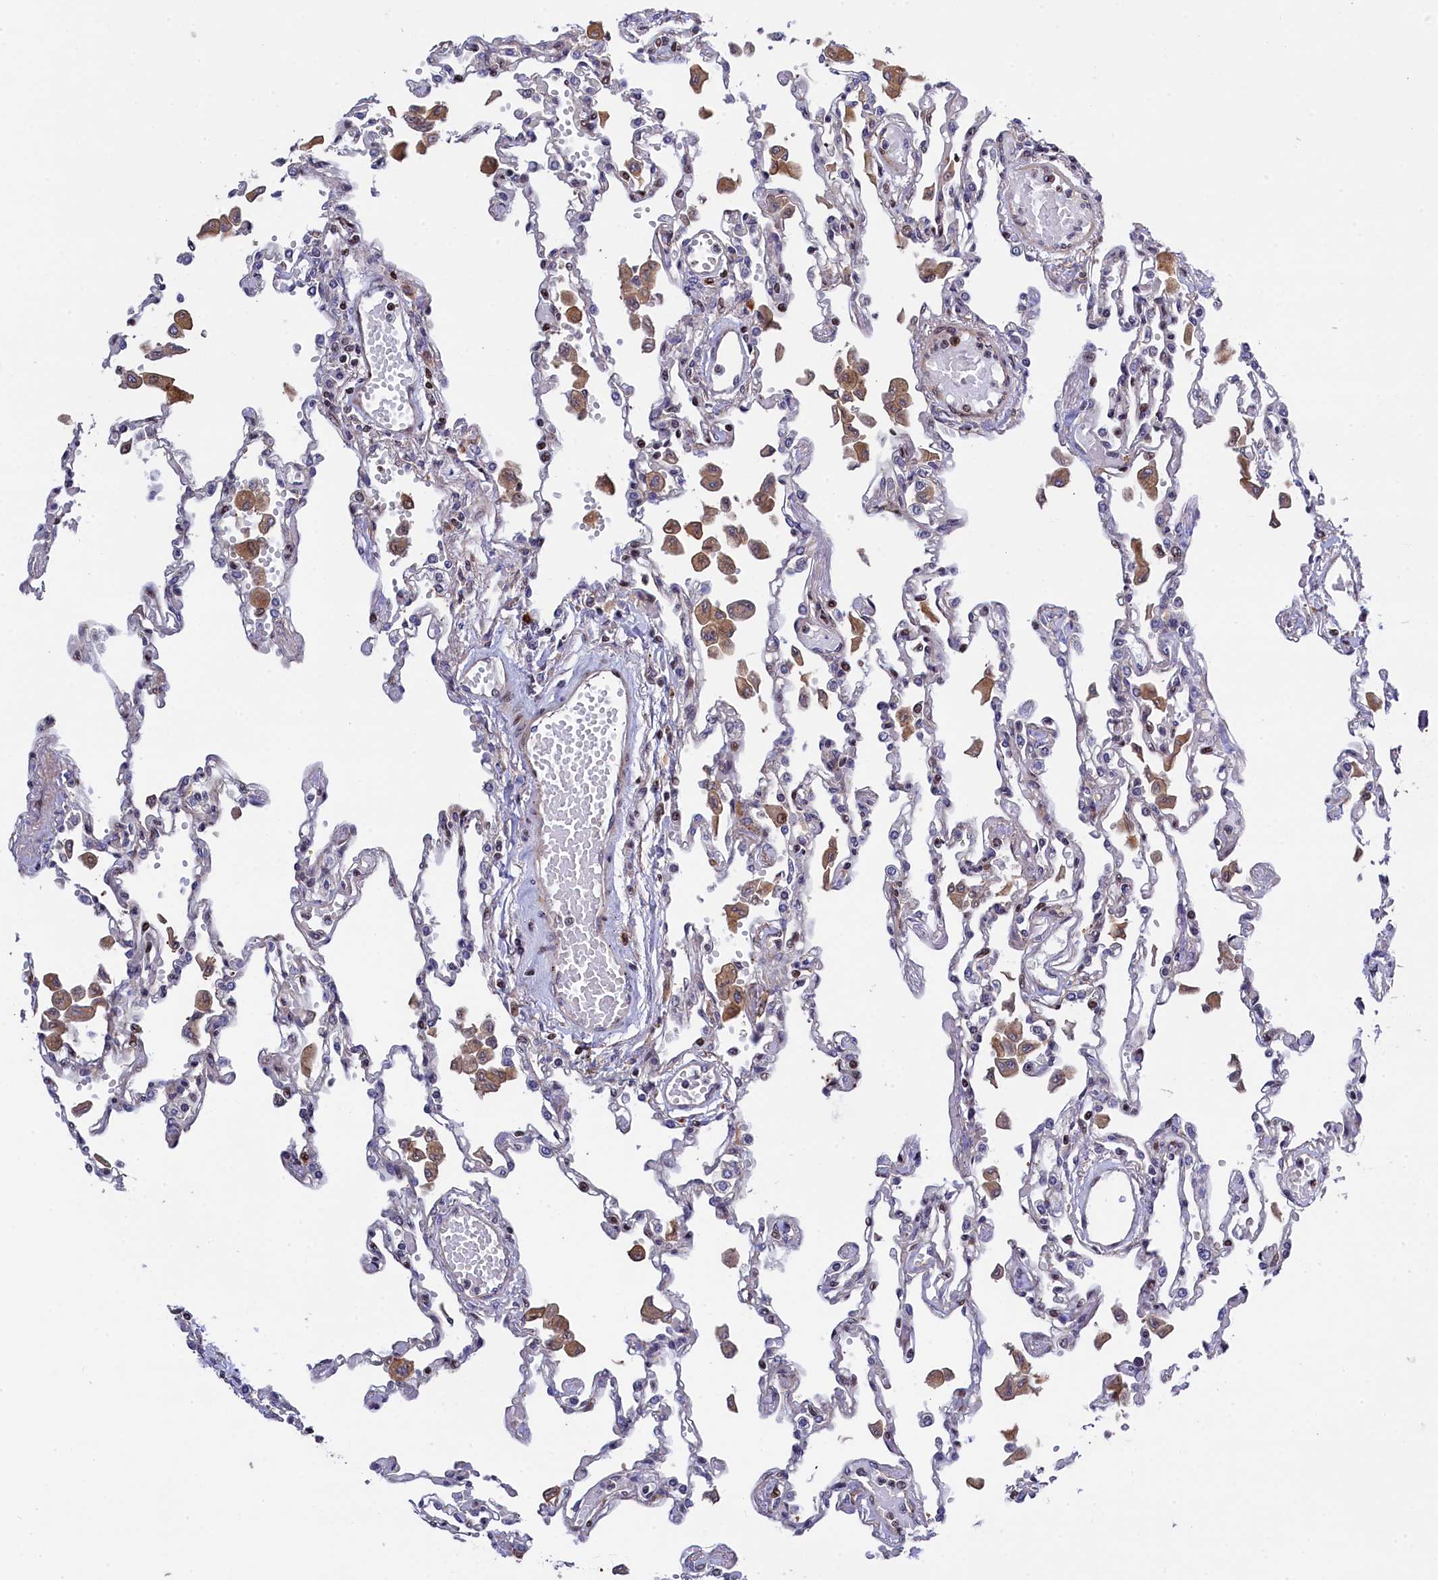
{"staining": {"intensity": "moderate", "quantity": "<25%", "location": "cytoplasmic/membranous"}, "tissue": "lung", "cell_type": "Alveolar cells", "image_type": "normal", "snomed": [{"axis": "morphology", "description": "Normal tissue, NOS"}, {"axis": "topography", "description": "Bronchus"}, {"axis": "topography", "description": "Lung"}], "caption": "Lung stained with a brown dye exhibits moderate cytoplasmic/membranous positive expression in about <25% of alveolar cells.", "gene": "TGDS", "patient": {"sex": "female", "age": 49}}